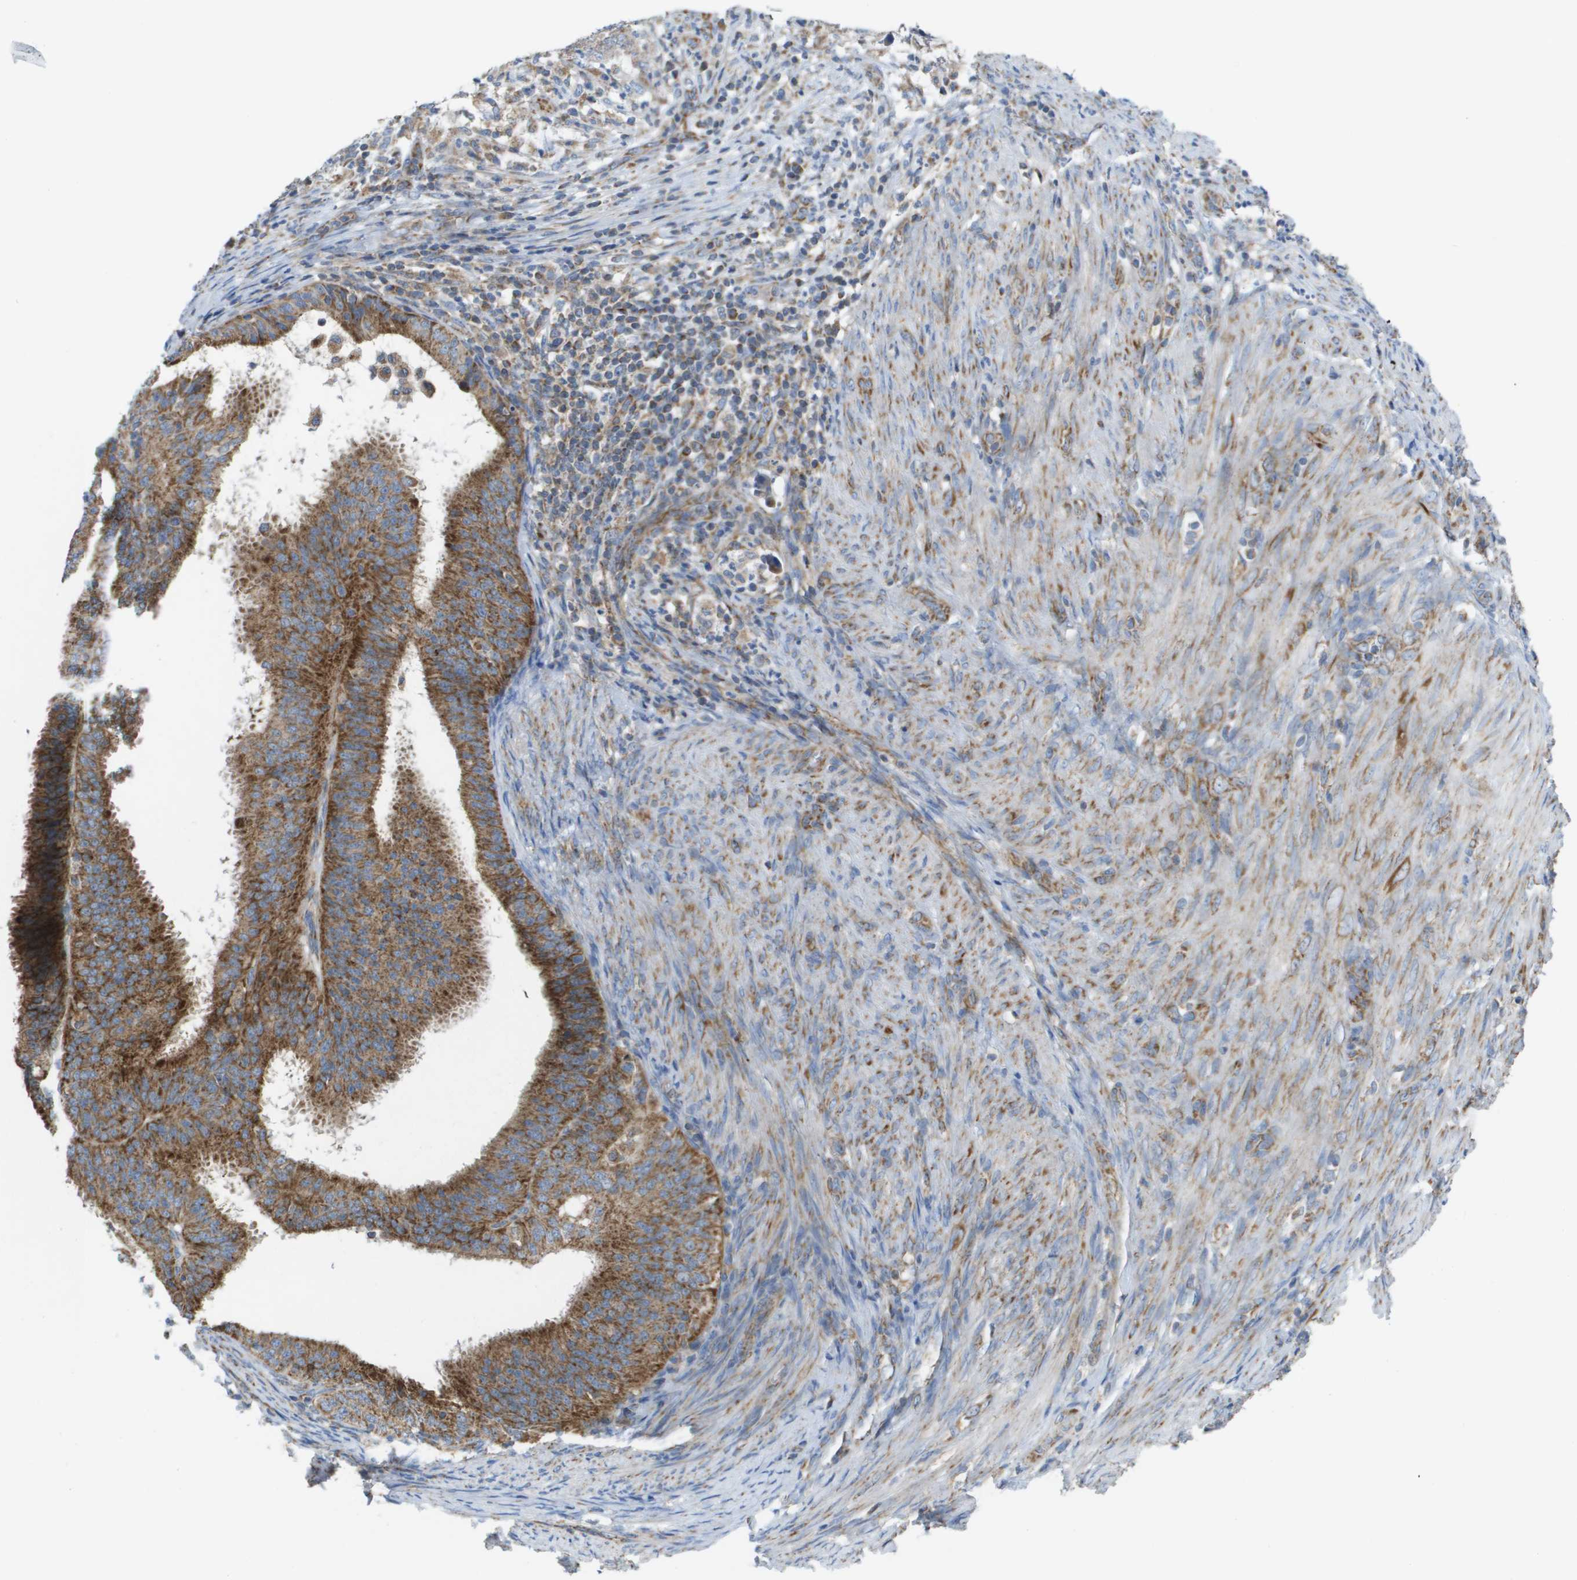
{"staining": {"intensity": "moderate", "quantity": ">75%", "location": "cytoplasmic/membranous"}, "tissue": "endometrial cancer", "cell_type": "Tumor cells", "image_type": "cancer", "snomed": [{"axis": "morphology", "description": "Adenocarcinoma, NOS"}, {"axis": "topography", "description": "Endometrium"}], "caption": "A medium amount of moderate cytoplasmic/membranous staining is identified in approximately >75% of tumor cells in endometrial cancer tissue.", "gene": "FIS1", "patient": {"sex": "female", "age": 70}}